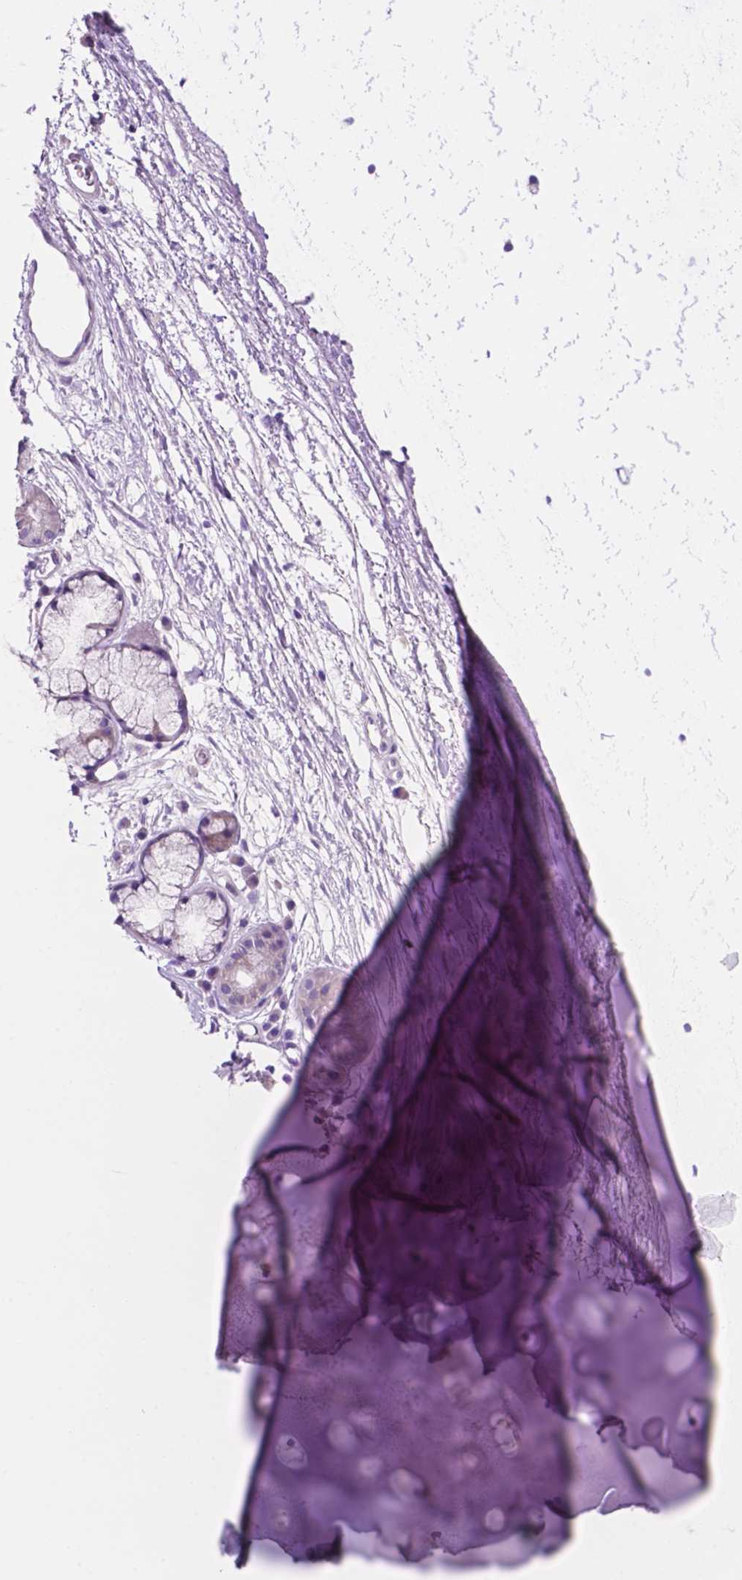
{"staining": {"intensity": "negative", "quantity": "none", "location": "none"}, "tissue": "adipose tissue", "cell_type": "Adipocytes", "image_type": "normal", "snomed": [{"axis": "morphology", "description": "Normal tissue, NOS"}, {"axis": "topography", "description": "Cartilage tissue"}, {"axis": "topography", "description": "Bronchus"}], "caption": "A high-resolution histopathology image shows immunohistochemistry (IHC) staining of benign adipose tissue, which exhibits no significant positivity in adipocytes.", "gene": "CEACAM7", "patient": {"sex": "male", "age": 58}}